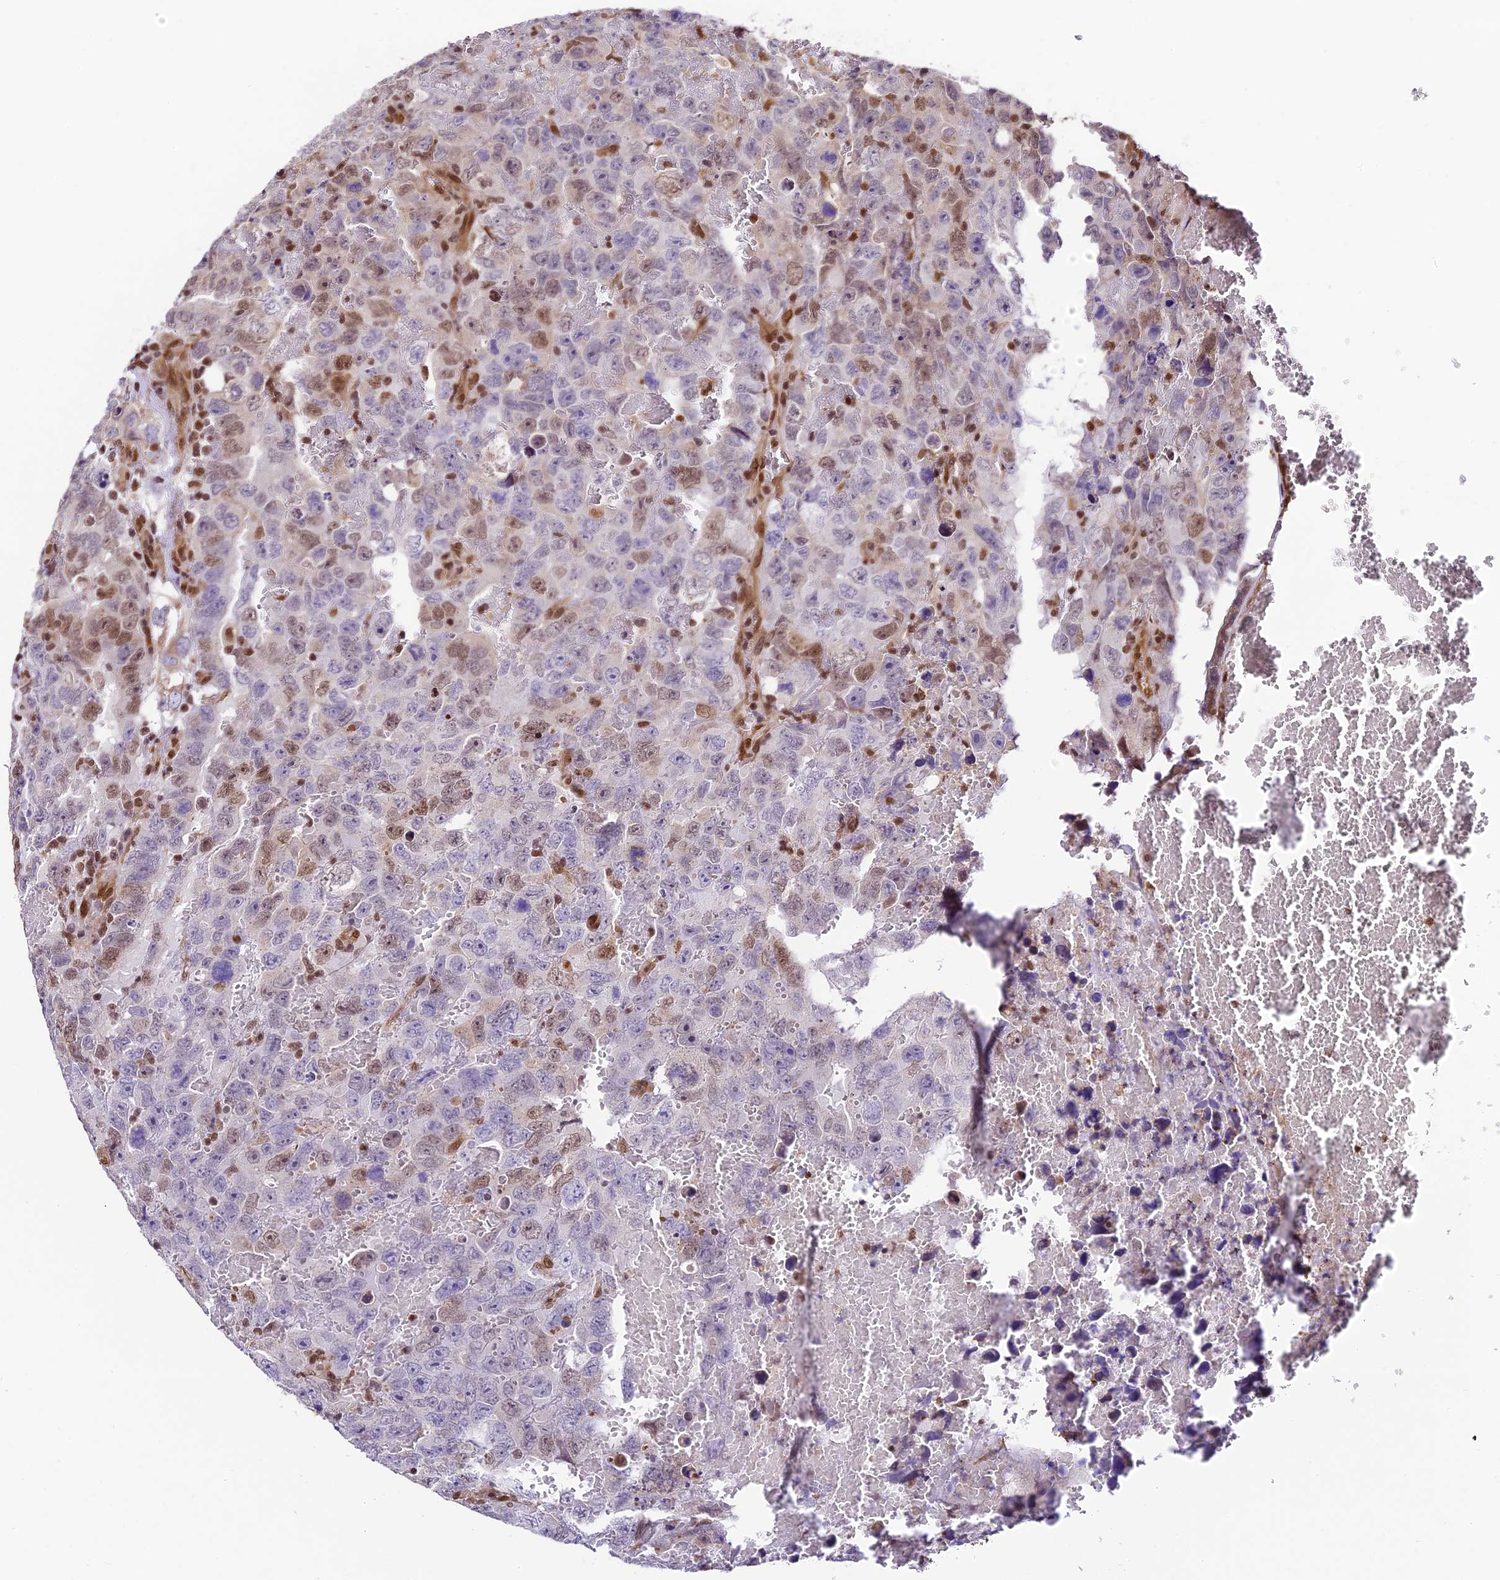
{"staining": {"intensity": "moderate", "quantity": "<25%", "location": "nuclear"}, "tissue": "testis cancer", "cell_type": "Tumor cells", "image_type": "cancer", "snomed": [{"axis": "morphology", "description": "Carcinoma, Embryonal, NOS"}, {"axis": "topography", "description": "Testis"}], "caption": "The histopathology image reveals staining of testis cancer, revealing moderate nuclear protein staining (brown color) within tumor cells.", "gene": "TRIM22", "patient": {"sex": "male", "age": 45}}